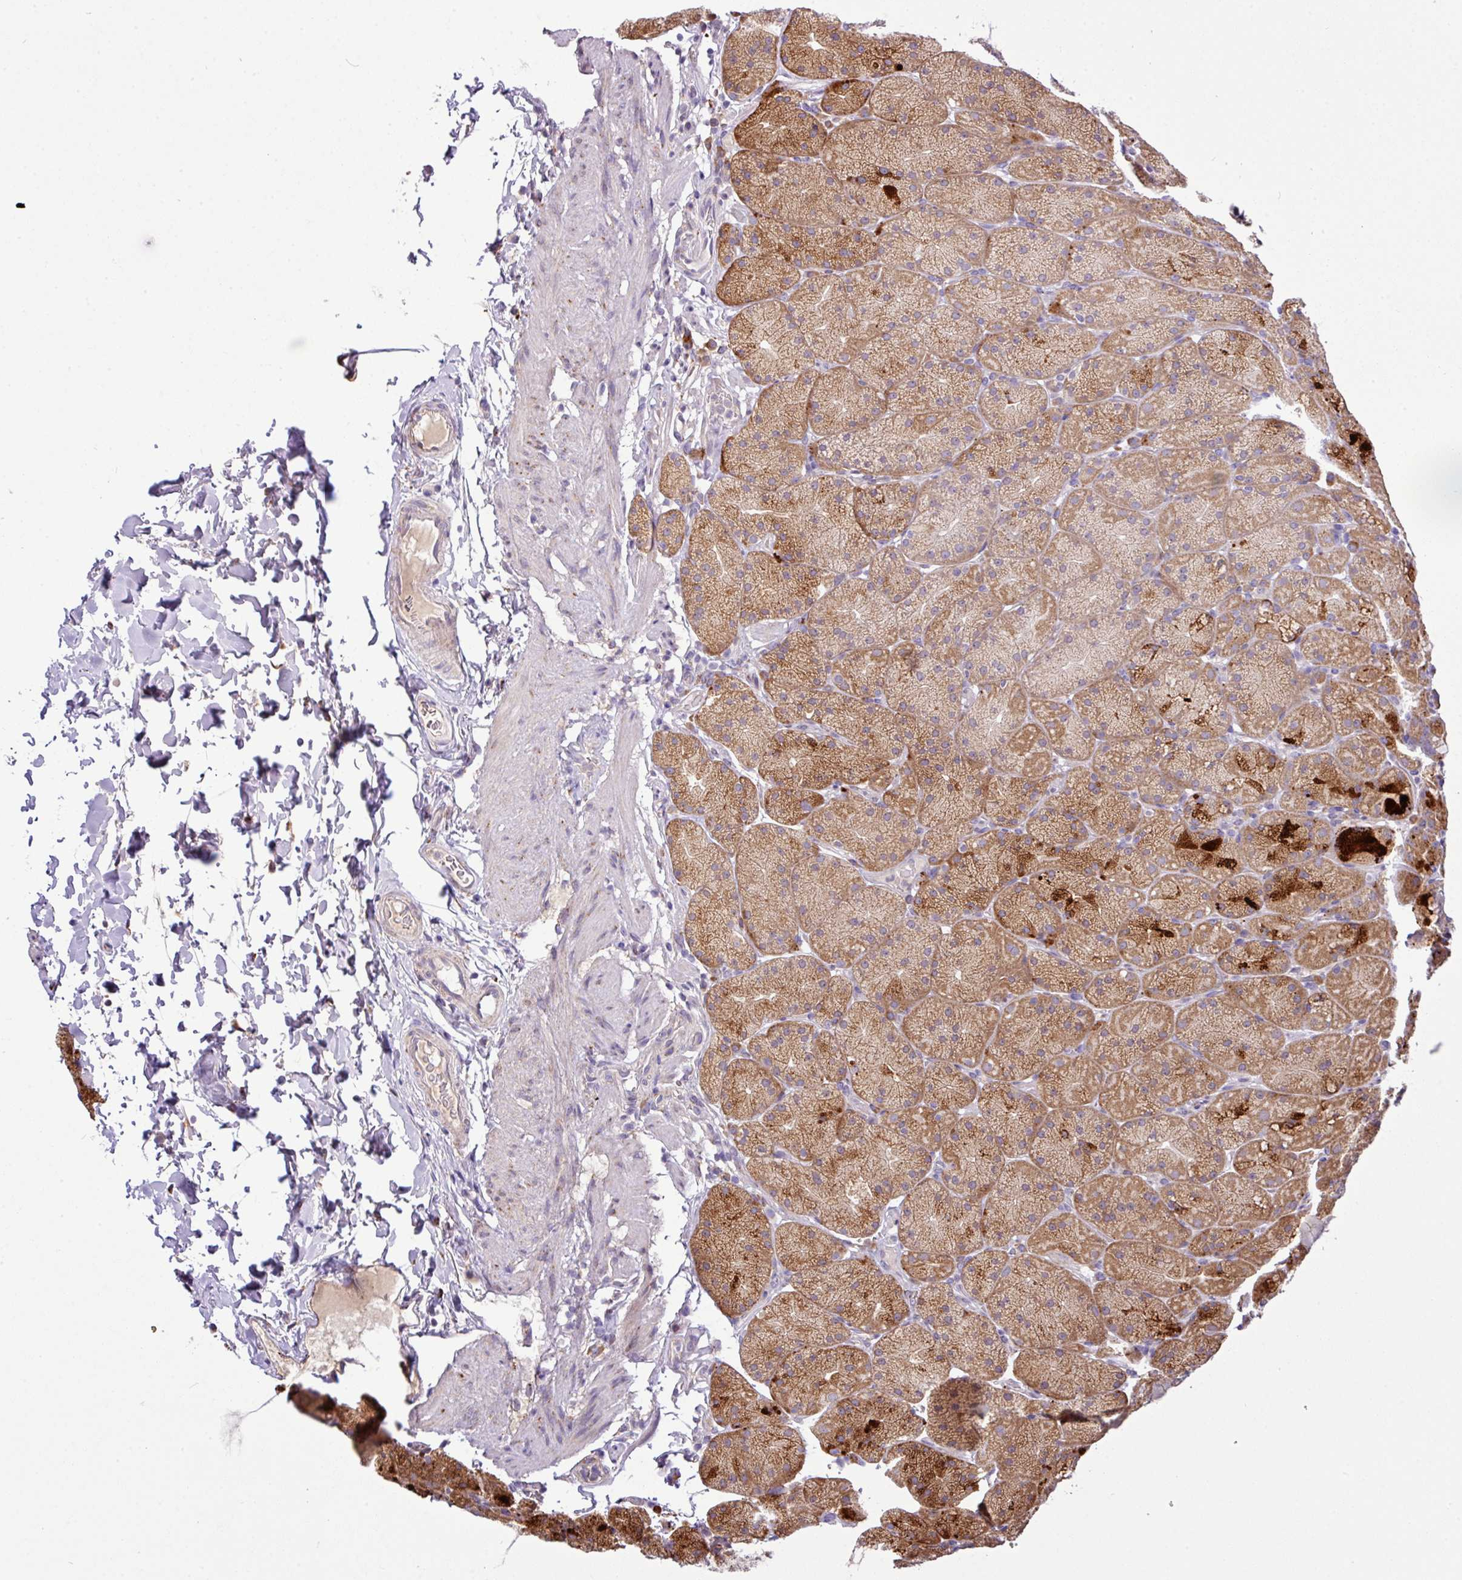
{"staining": {"intensity": "moderate", "quantity": ">75%", "location": "cytoplasmic/membranous"}, "tissue": "stomach", "cell_type": "Glandular cells", "image_type": "normal", "snomed": [{"axis": "morphology", "description": "Normal tissue, NOS"}, {"axis": "topography", "description": "Stomach, upper"}, {"axis": "topography", "description": "Stomach, lower"}], "caption": "The image exhibits immunohistochemical staining of unremarkable stomach. There is moderate cytoplasmic/membranous staining is identified in about >75% of glandular cells. The staining was performed using DAB, with brown indicating positive protein expression. Nuclei are stained blue with hematoxylin.", "gene": "TM2D2", "patient": {"sex": "male", "age": 67}}